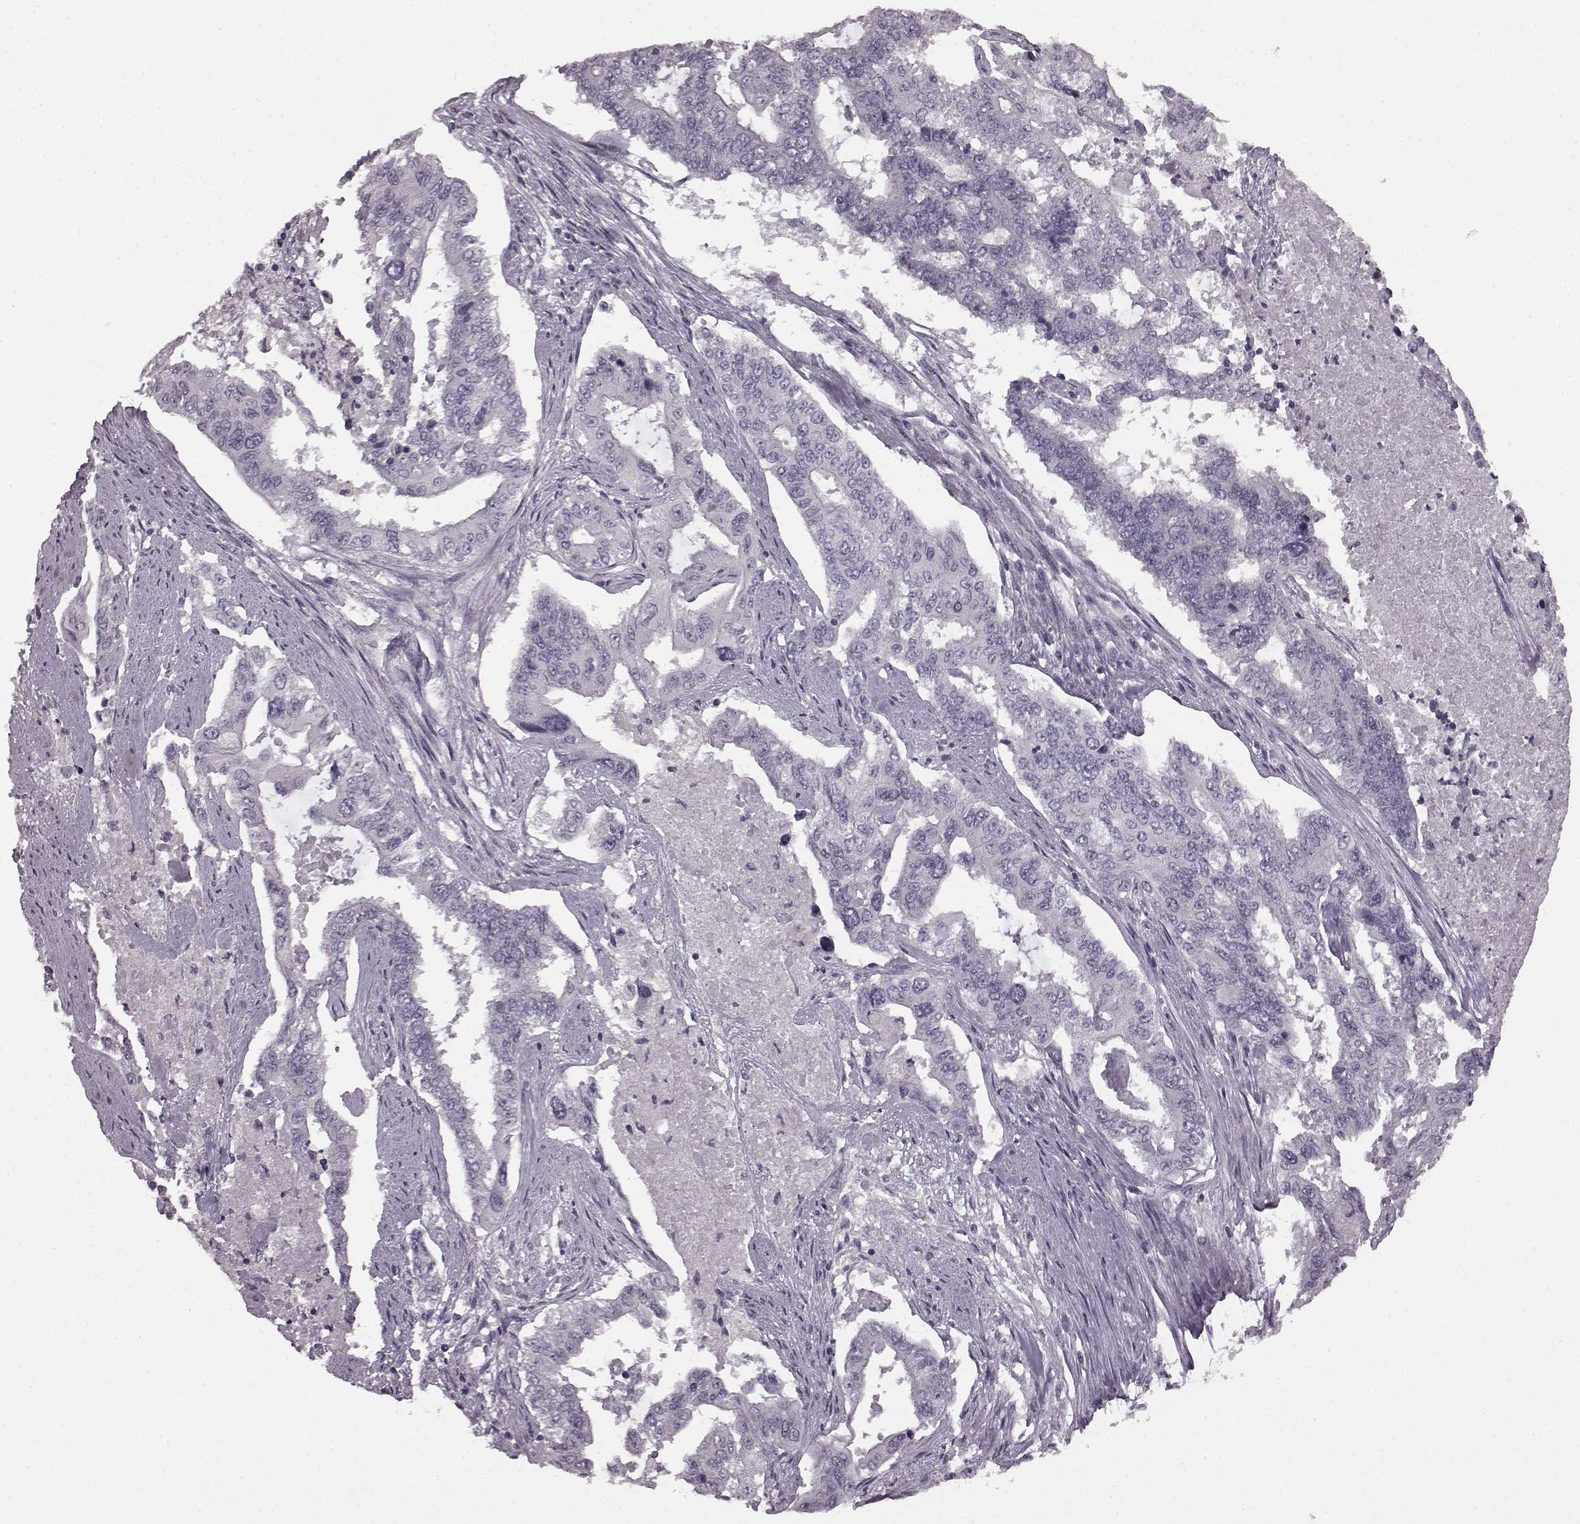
{"staining": {"intensity": "negative", "quantity": "none", "location": "none"}, "tissue": "endometrial cancer", "cell_type": "Tumor cells", "image_type": "cancer", "snomed": [{"axis": "morphology", "description": "Adenocarcinoma, NOS"}, {"axis": "topography", "description": "Uterus"}], "caption": "Endometrial cancer (adenocarcinoma) was stained to show a protein in brown. There is no significant expression in tumor cells.", "gene": "LHB", "patient": {"sex": "female", "age": 59}}